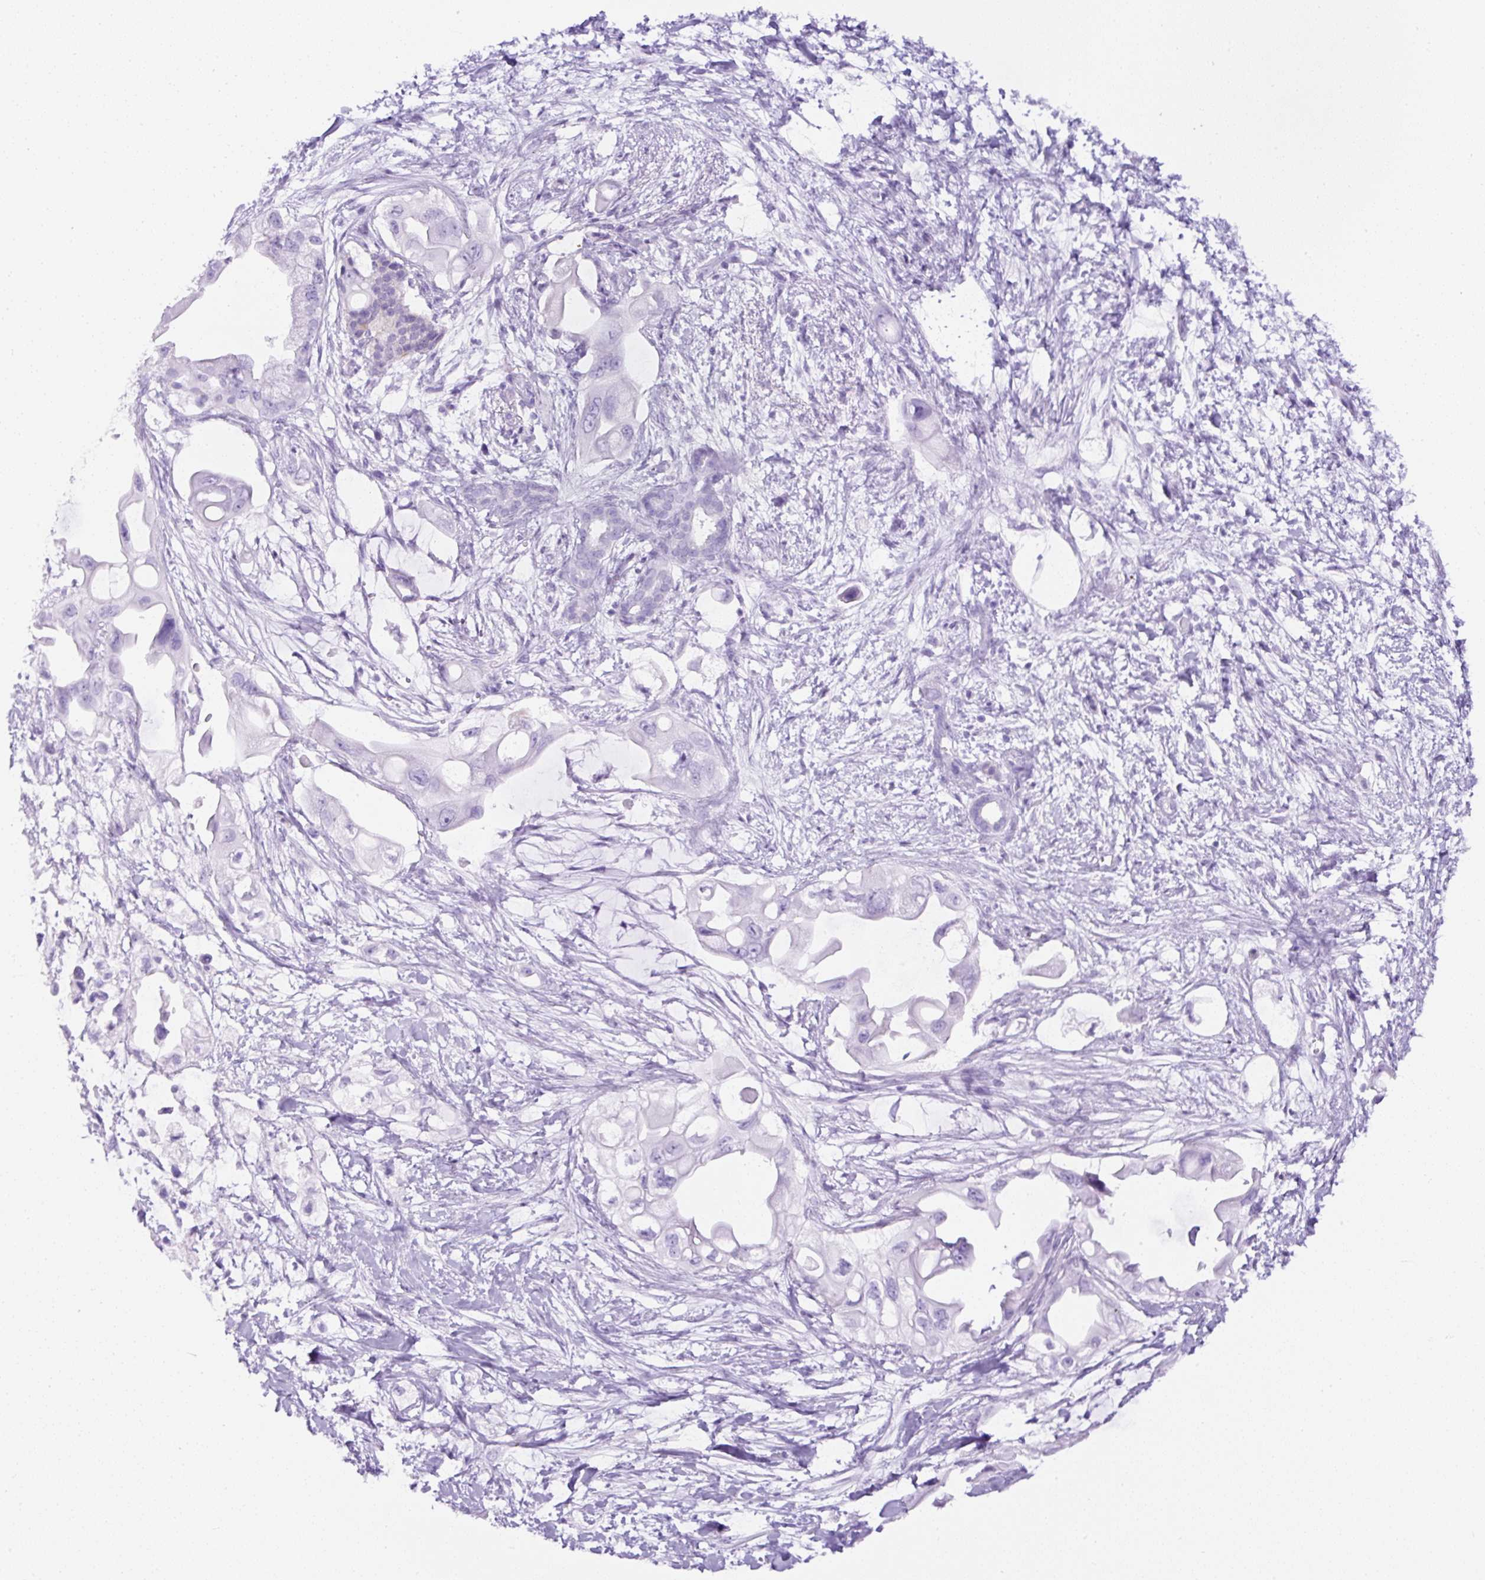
{"staining": {"intensity": "negative", "quantity": "none", "location": "none"}, "tissue": "pancreatic cancer", "cell_type": "Tumor cells", "image_type": "cancer", "snomed": [{"axis": "morphology", "description": "Adenocarcinoma, NOS"}, {"axis": "topography", "description": "Pancreas"}], "caption": "This is an immunohistochemistry (IHC) image of pancreatic cancer. There is no positivity in tumor cells.", "gene": "TMEM200B", "patient": {"sex": "male", "age": 61}}